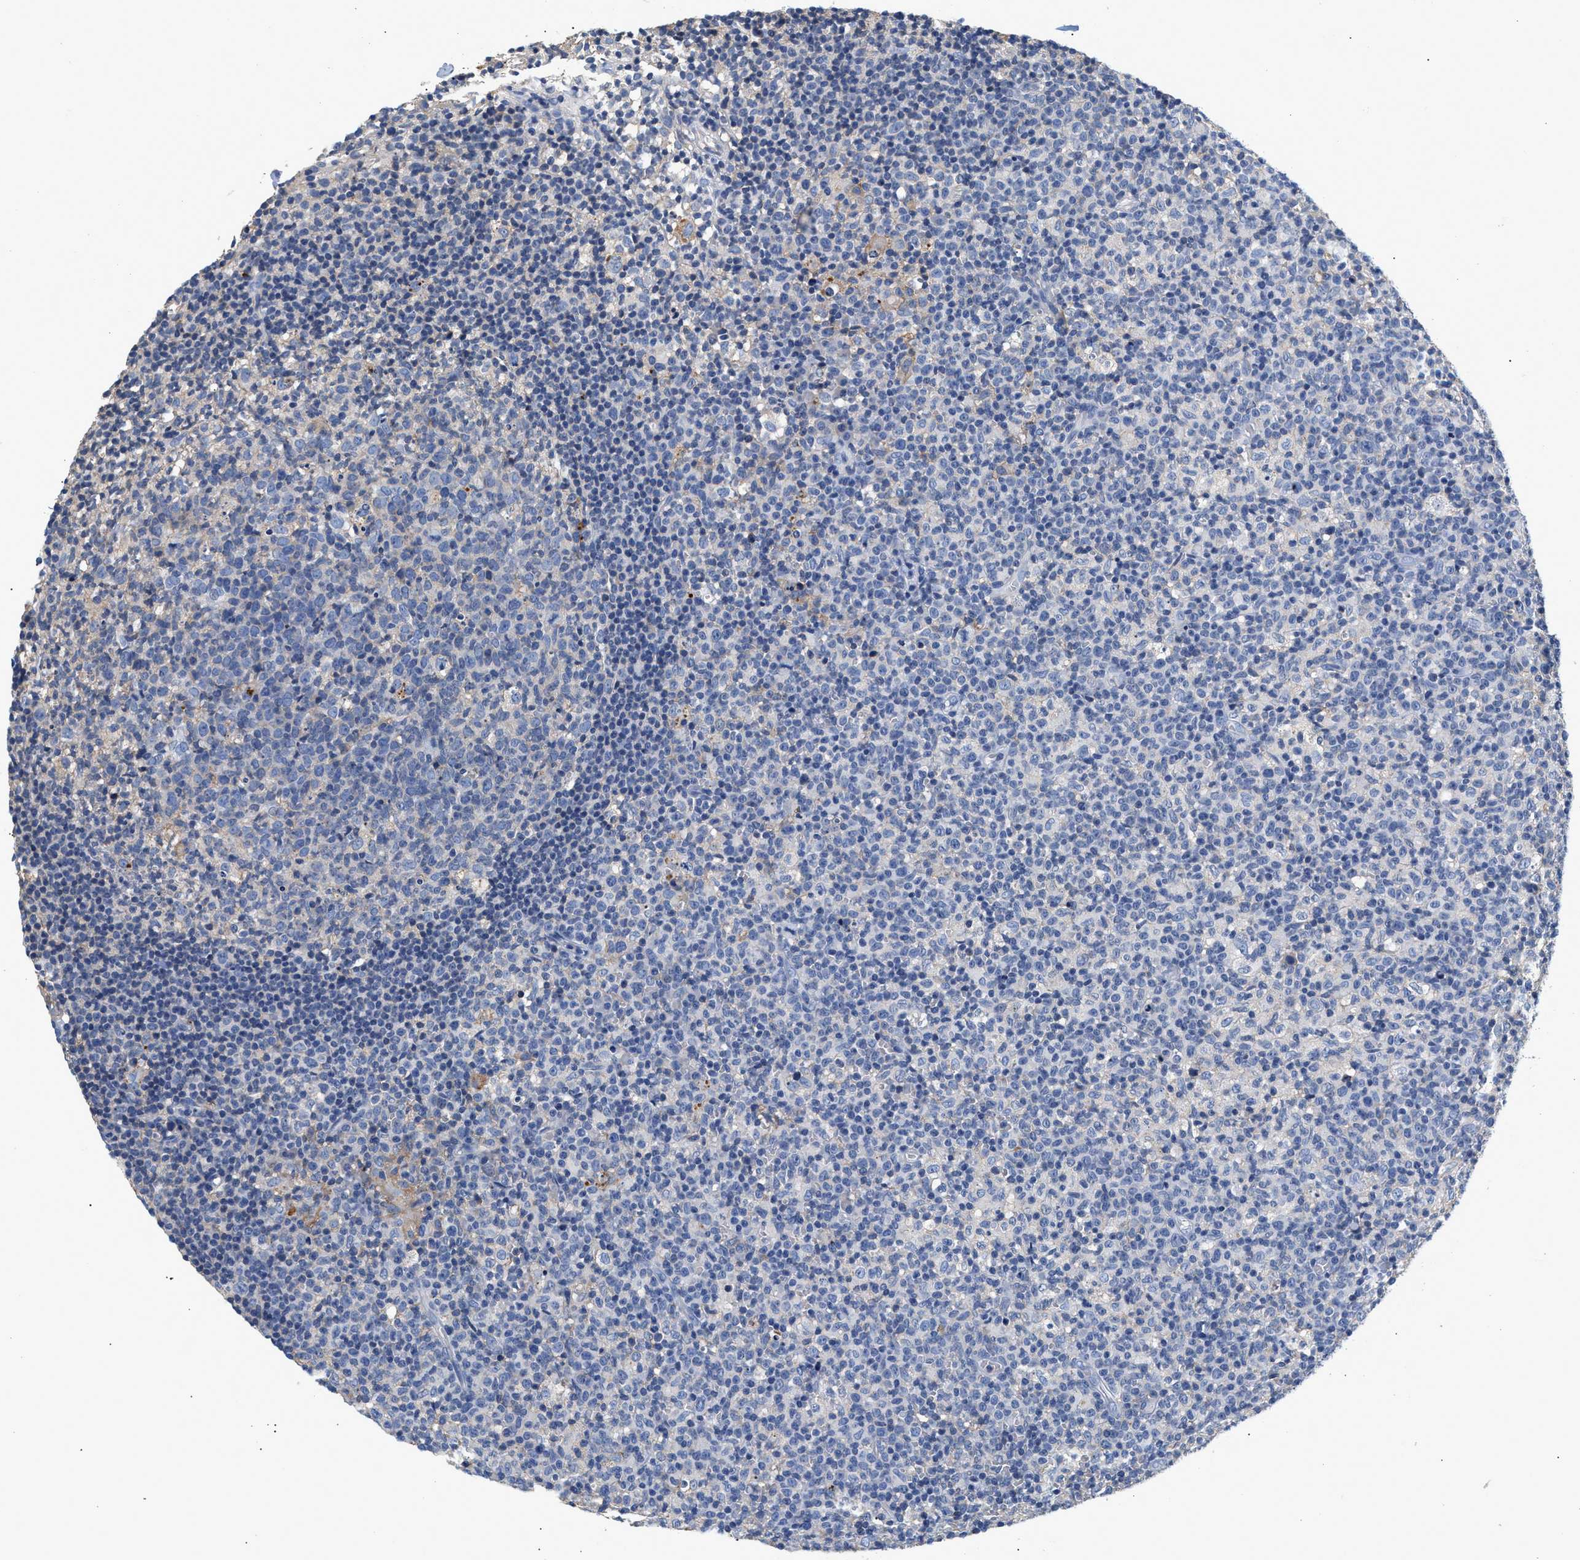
{"staining": {"intensity": "negative", "quantity": "none", "location": "none"}, "tissue": "lymph node", "cell_type": "Germinal center cells", "image_type": "normal", "snomed": [{"axis": "morphology", "description": "Normal tissue, NOS"}, {"axis": "morphology", "description": "Inflammation, NOS"}, {"axis": "topography", "description": "Lymph node"}], "caption": "Immunohistochemistry histopathology image of benign lymph node: lymph node stained with DAB (3,3'-diaminobenzidine) exhibits no significant protein staining in germinal center cells. (Stains: DAB (3,3'-diaminobenzidine) immunohistochemistry with hematoxylin counter stain, Microscopy: brightfield microscopy at high magnification).", "gene": "GNAI3", "patient": {"sex": "male", "age": 55}}